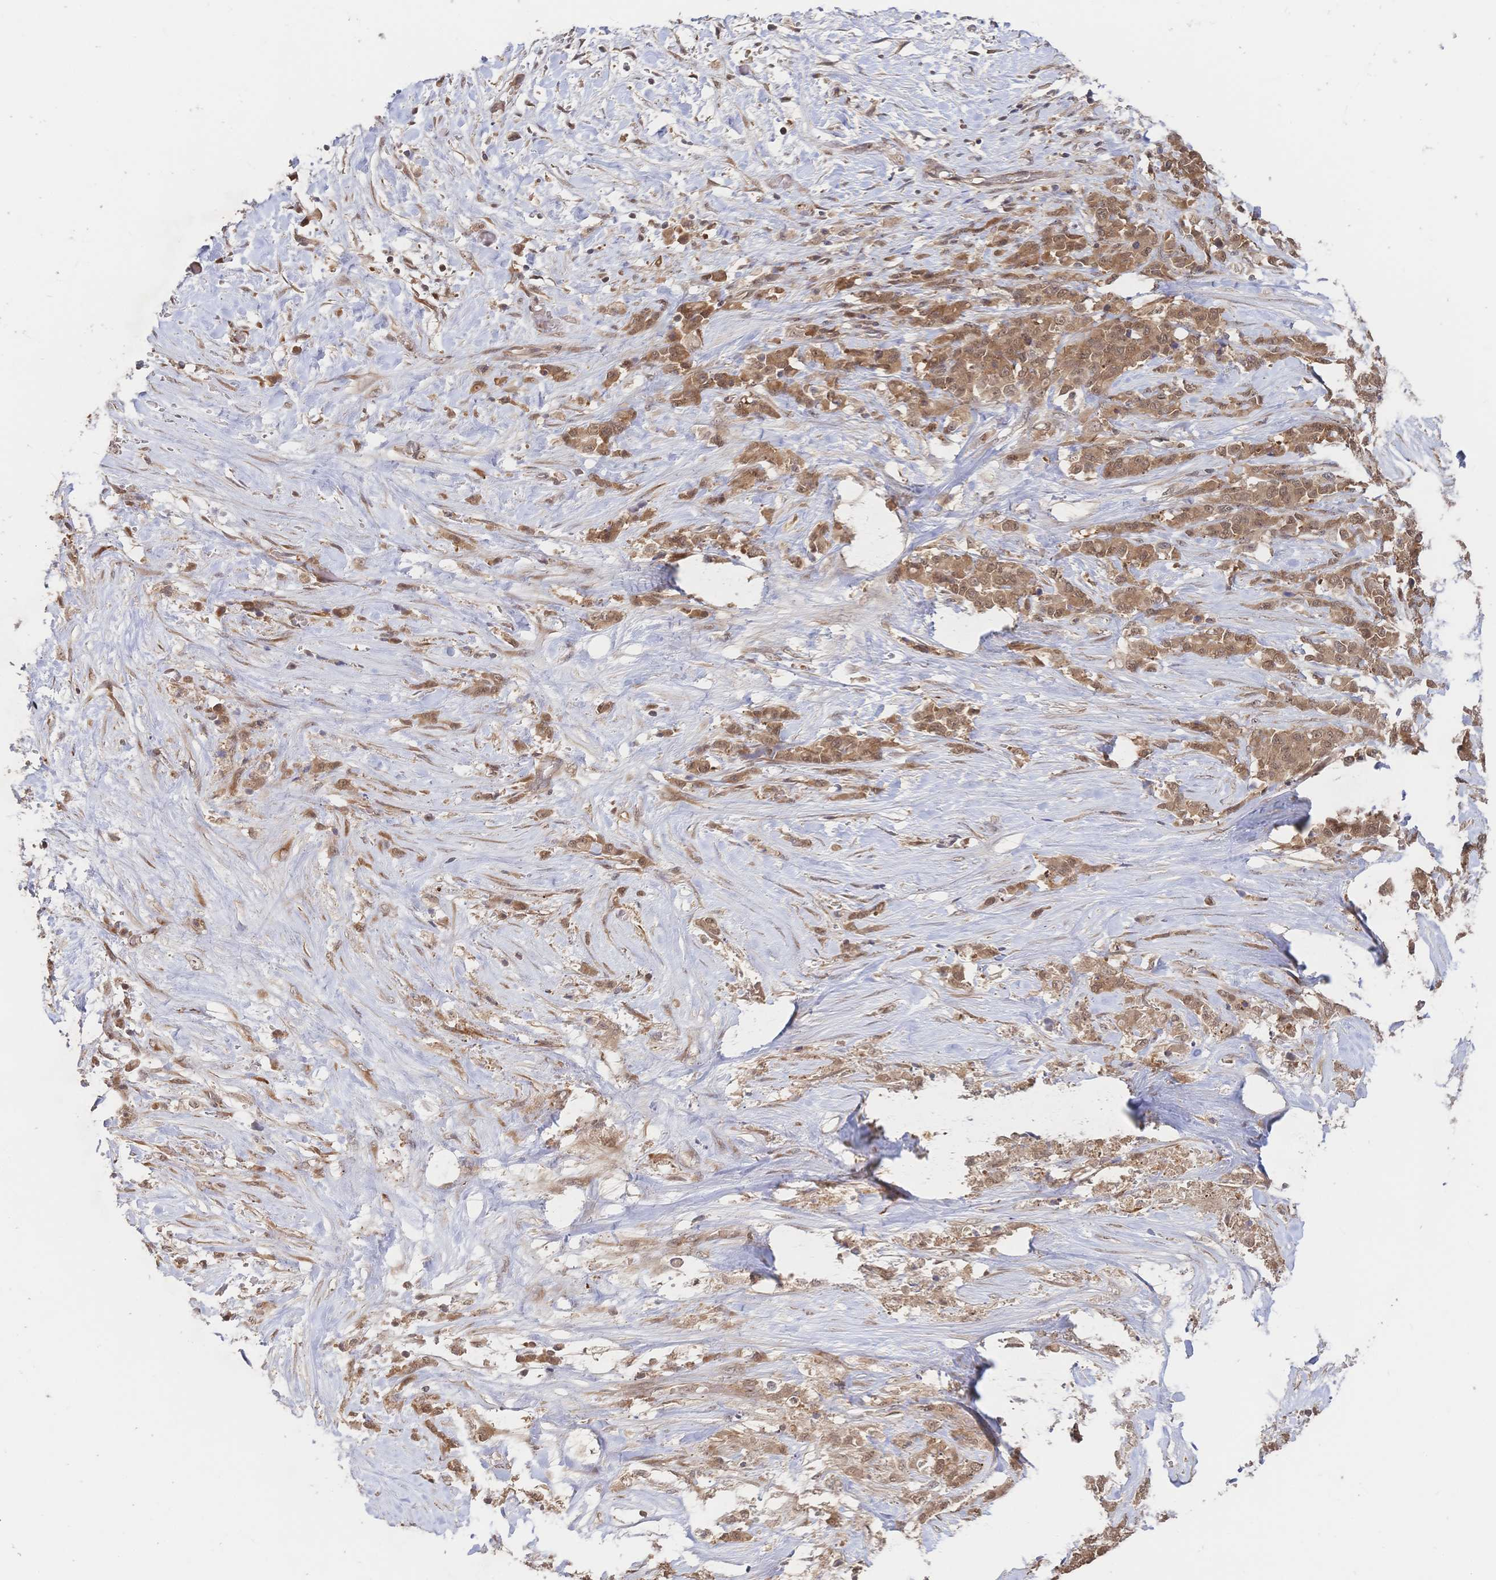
{"staining": {"intensity": "moderate", "quantity": ">75%", "location": "cytoplasmic/membranous,nuclear"}, "tissue": "stomach cancer", "cell_type": "Tumor cells", "image_type": "cancer", "snomed": [{"axis": "morphology", "description": "Adenocarcinoma, NOS"}, {"axis": "topography", "description": "Stomach"}], "caption": "IHC (DAB) staining of adenocarcinoma (stomach) exhibits moderate cytoplasmic/membranous and nuclear protein expression in about >75% of tumor cells.", "gene": "LMO4", "patient": {"sex": "female", "age": 76}}